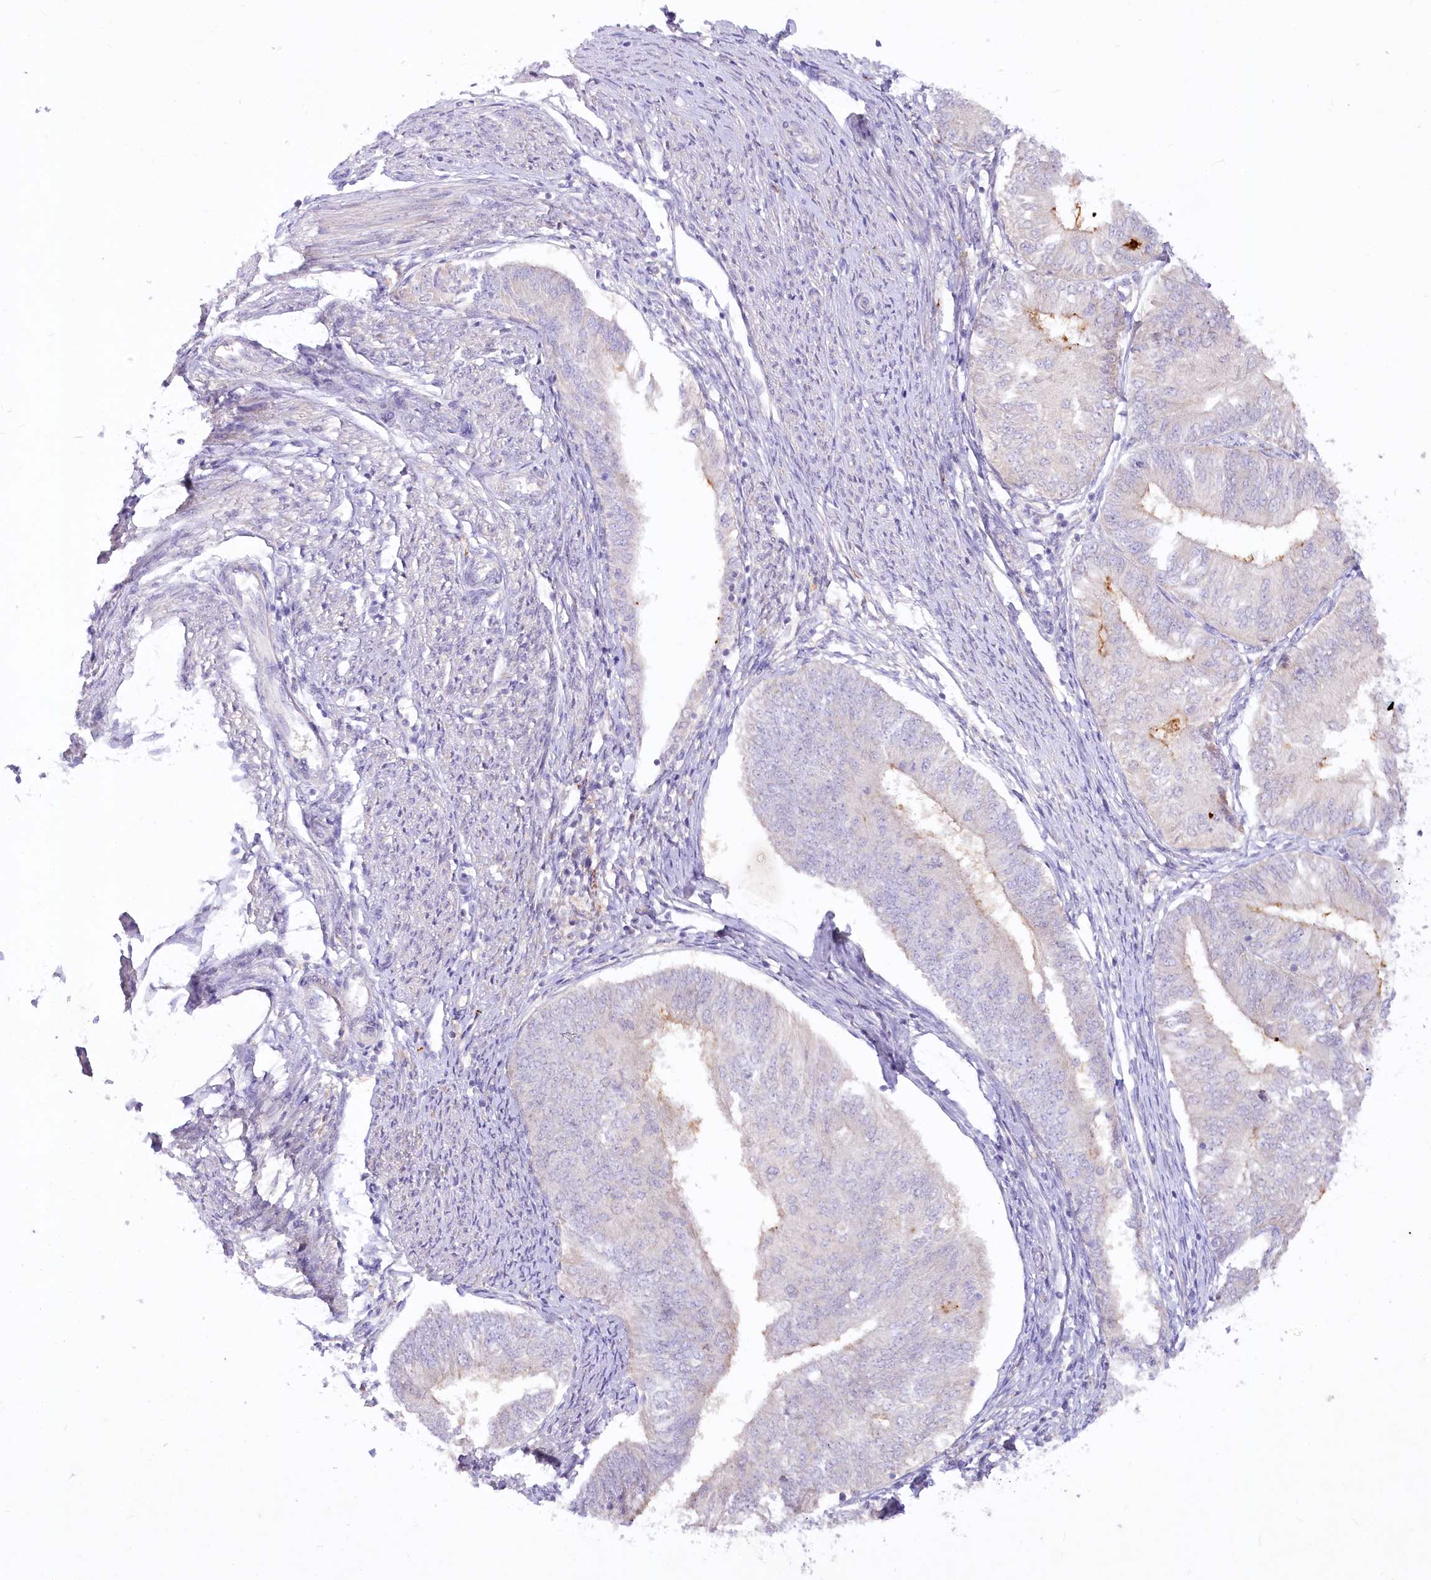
{"staining": {"intensity": "weak", "quantity": "<25%", "location": "cytoplasmic/membranous"}, "tissue": "endometrial cancer", "cell_type": "Tumor cells", "image_type": "cancer", "snomed": [{"axis": "morphology", "description": "Adenocarcinoma, NOS"}, {"axis": "topography", "description": "Endometrium"}], "caption": "Tumor cells show no significant staining in endometrial cancer (adenocarcinoma).", "gene": "EFHC2", "patient": {"sex": "female", "age": 58}}